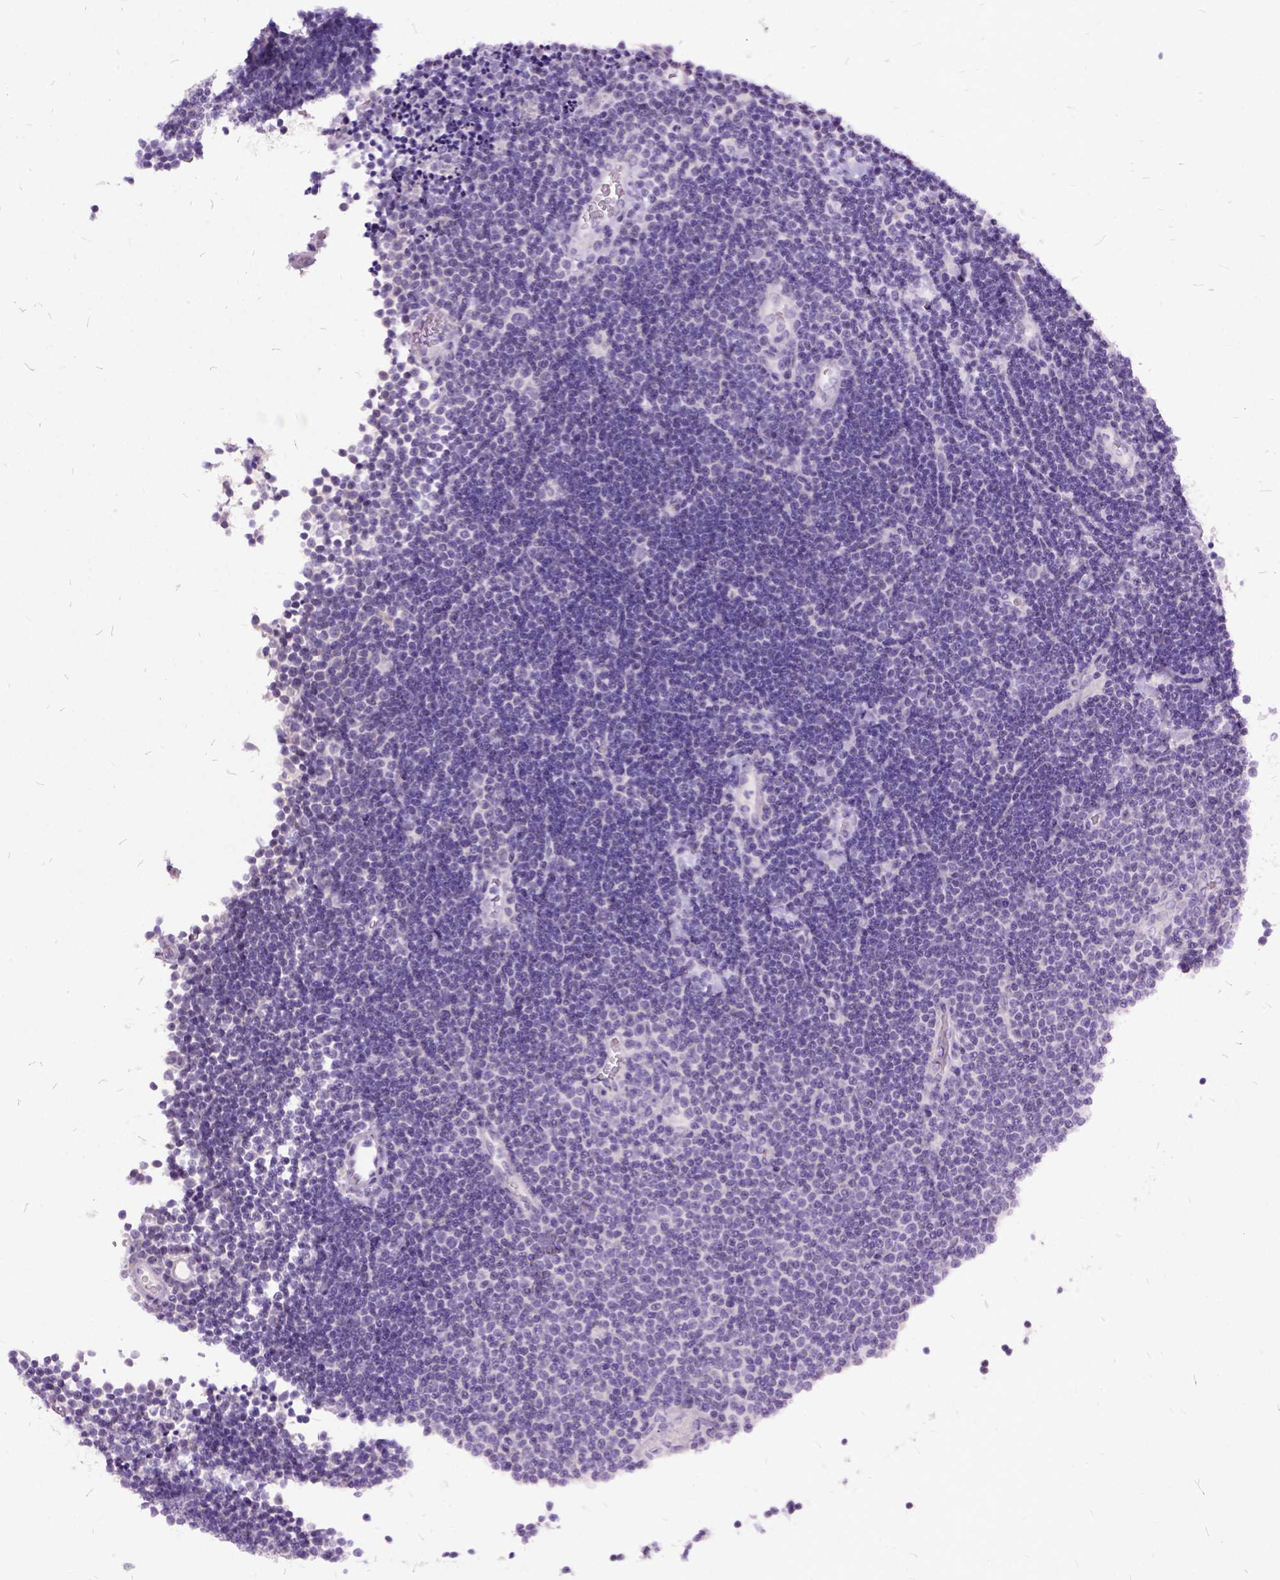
{"staining": {"intensity": "negative", "quantity": "none", "location": "none"}, "tissue": "lymphoma", "cell_type": "Tumor cells", "image_type": "cancer", "snomed": [{"axis": "morphology", "description": "Malignant lymphoma, non-Hodgkin's type, Low grade"}, {"axis": "topography", "description": "Brain"}], "caption": "Immunohistochemistry (IHC) histopathology image of neoplastic tissue: human malignant lymphoma, non-Hodgkin's type (low-grade) stained with DAB (3,3'-diaminobenzidine) demonstrates no significant protein positivity in tumor cells.", "gene": "MME", "patient": {"sex": "female", "age": 66}}